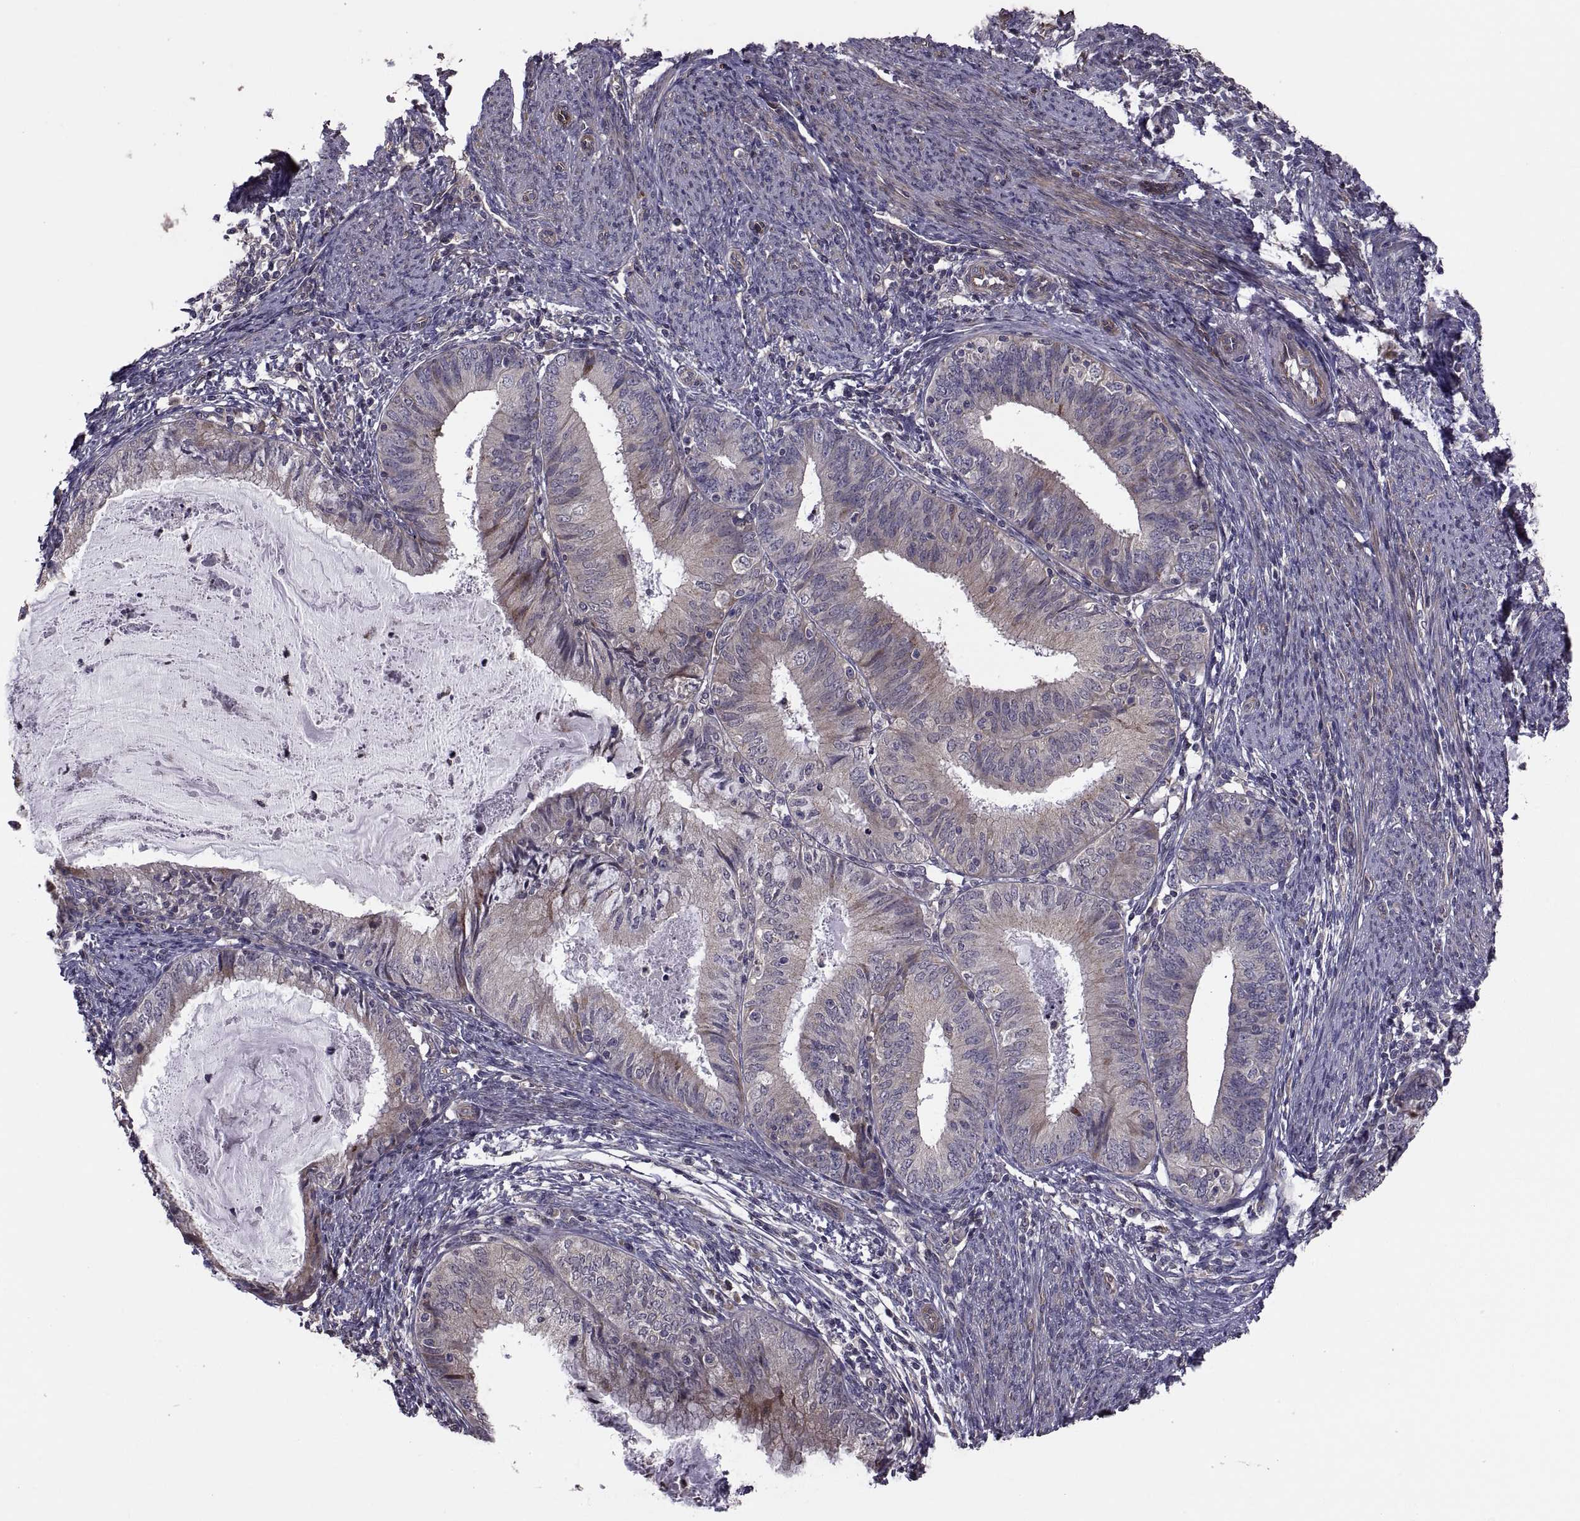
{"staining": {"intensity": "weak", "quantity": "25%-75%", "location": "cytoplasmic/membranous"}, "tissue": "endometrial cancer", "cell_type": "Tumor cells", "image_type": "cancer", "snomed": [{"axis": "morphology", "description": "Adenocarcinoma, NOS"}, {"axis": "topography", "description": "Endometrium"}], "caption": "Weak cytoplasmic/membranous expression is identified in about 25%-75% of tumor cells in adenocarcinoma (endometrial).", "gene": "PMM2", "patient": {"sex": "female", "age": 57}}